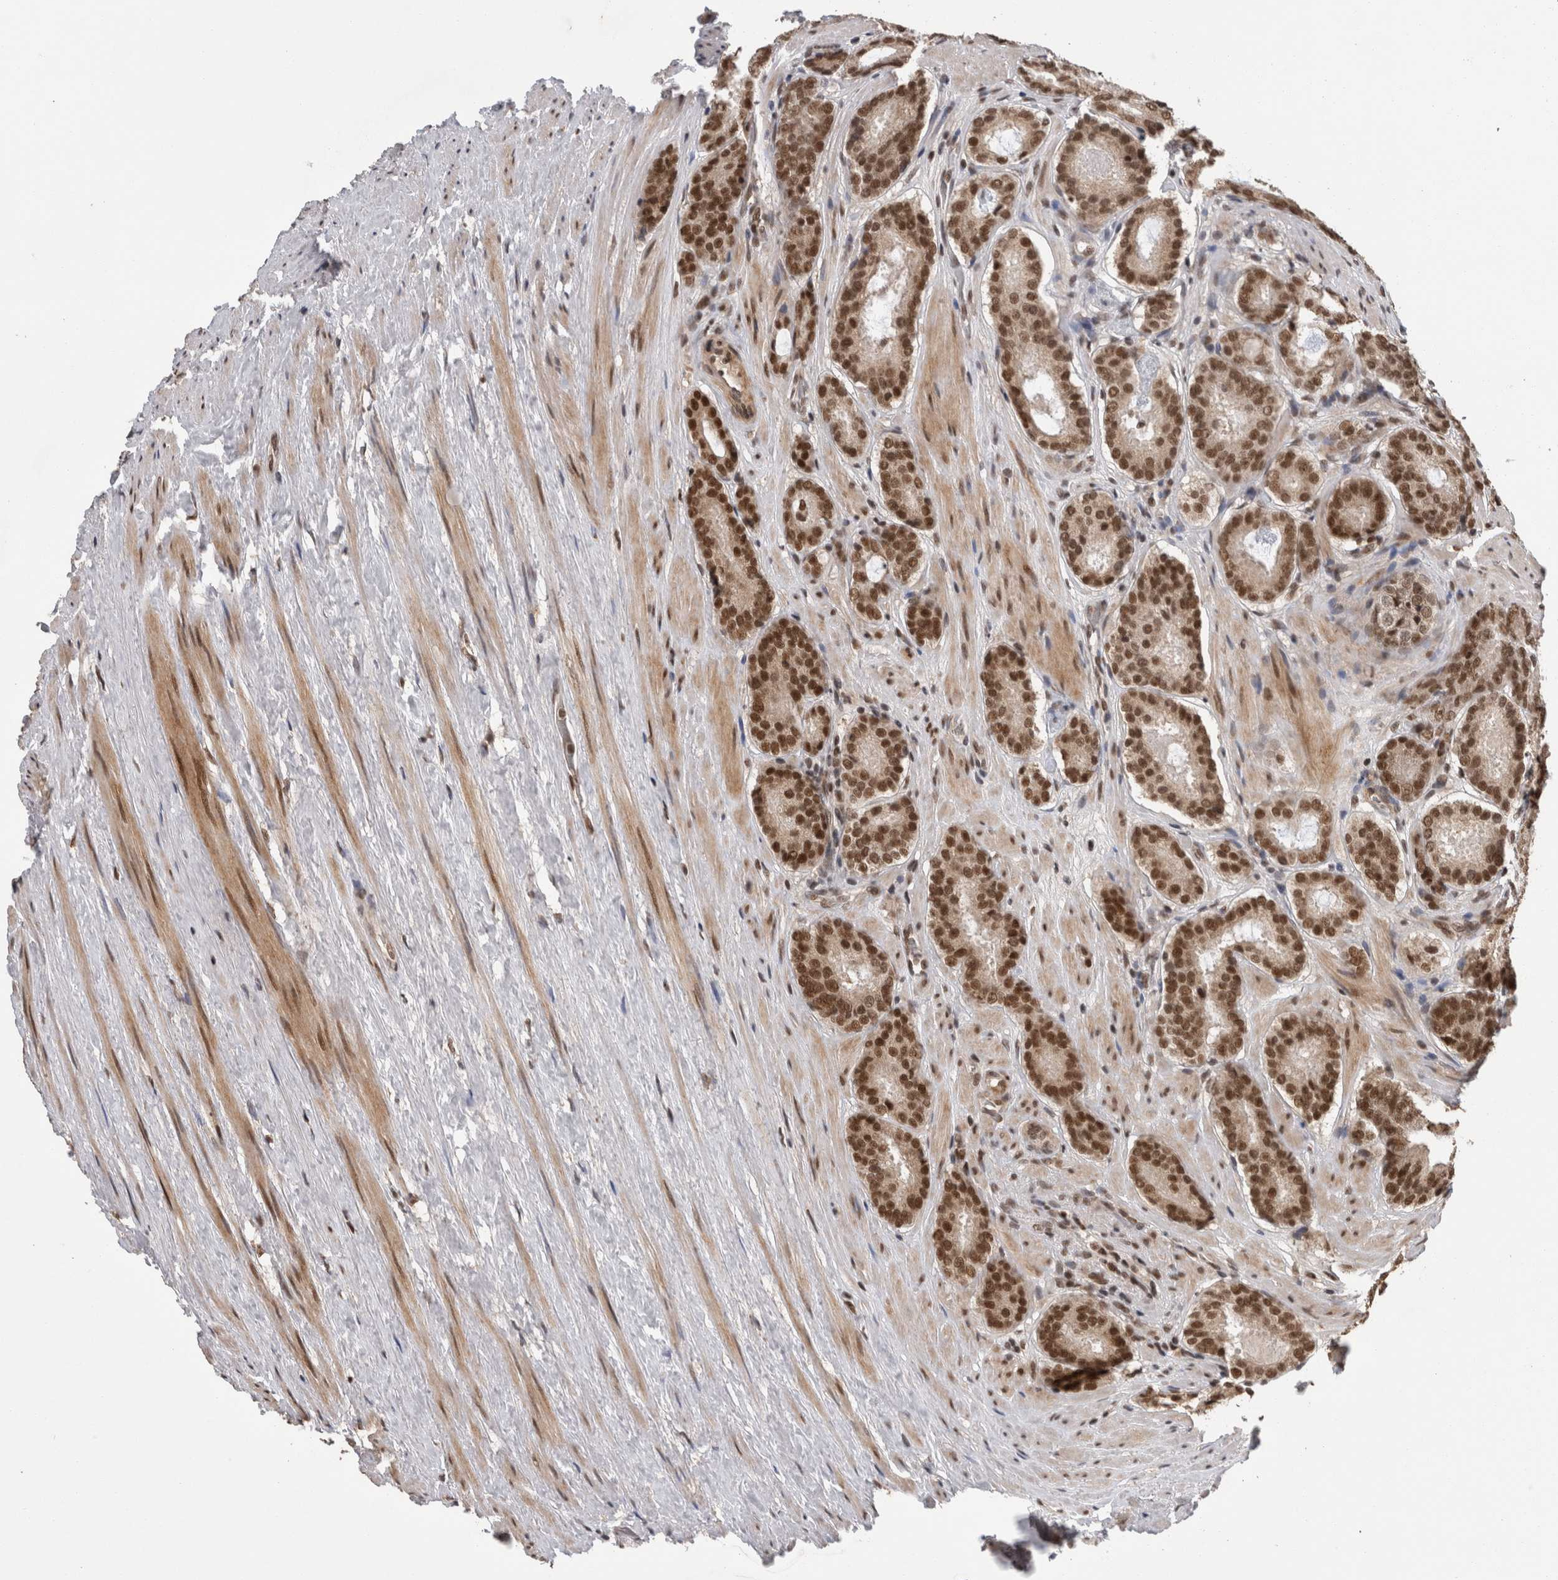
{"staining": {"intensity": "strong", "quantity": ">75%", "location": "nuclear"}, "tissue": "prostate cancer", "cell_type": "Tumor cells", "image_type": "cancer", "snomed": [{"axis": "morphology", "description": "Adenocarcinoma, Low grade"}, {"axis": "topography", "description": "Prostate"}], "caption": "Strong nuclear protein positivity is appreciated in approximately >75% of tumor cells in prostate cancer (low-grade adenocarcinoma).", "gene": "CPSF2", "patient": {"sex": "male", "age": 69}}